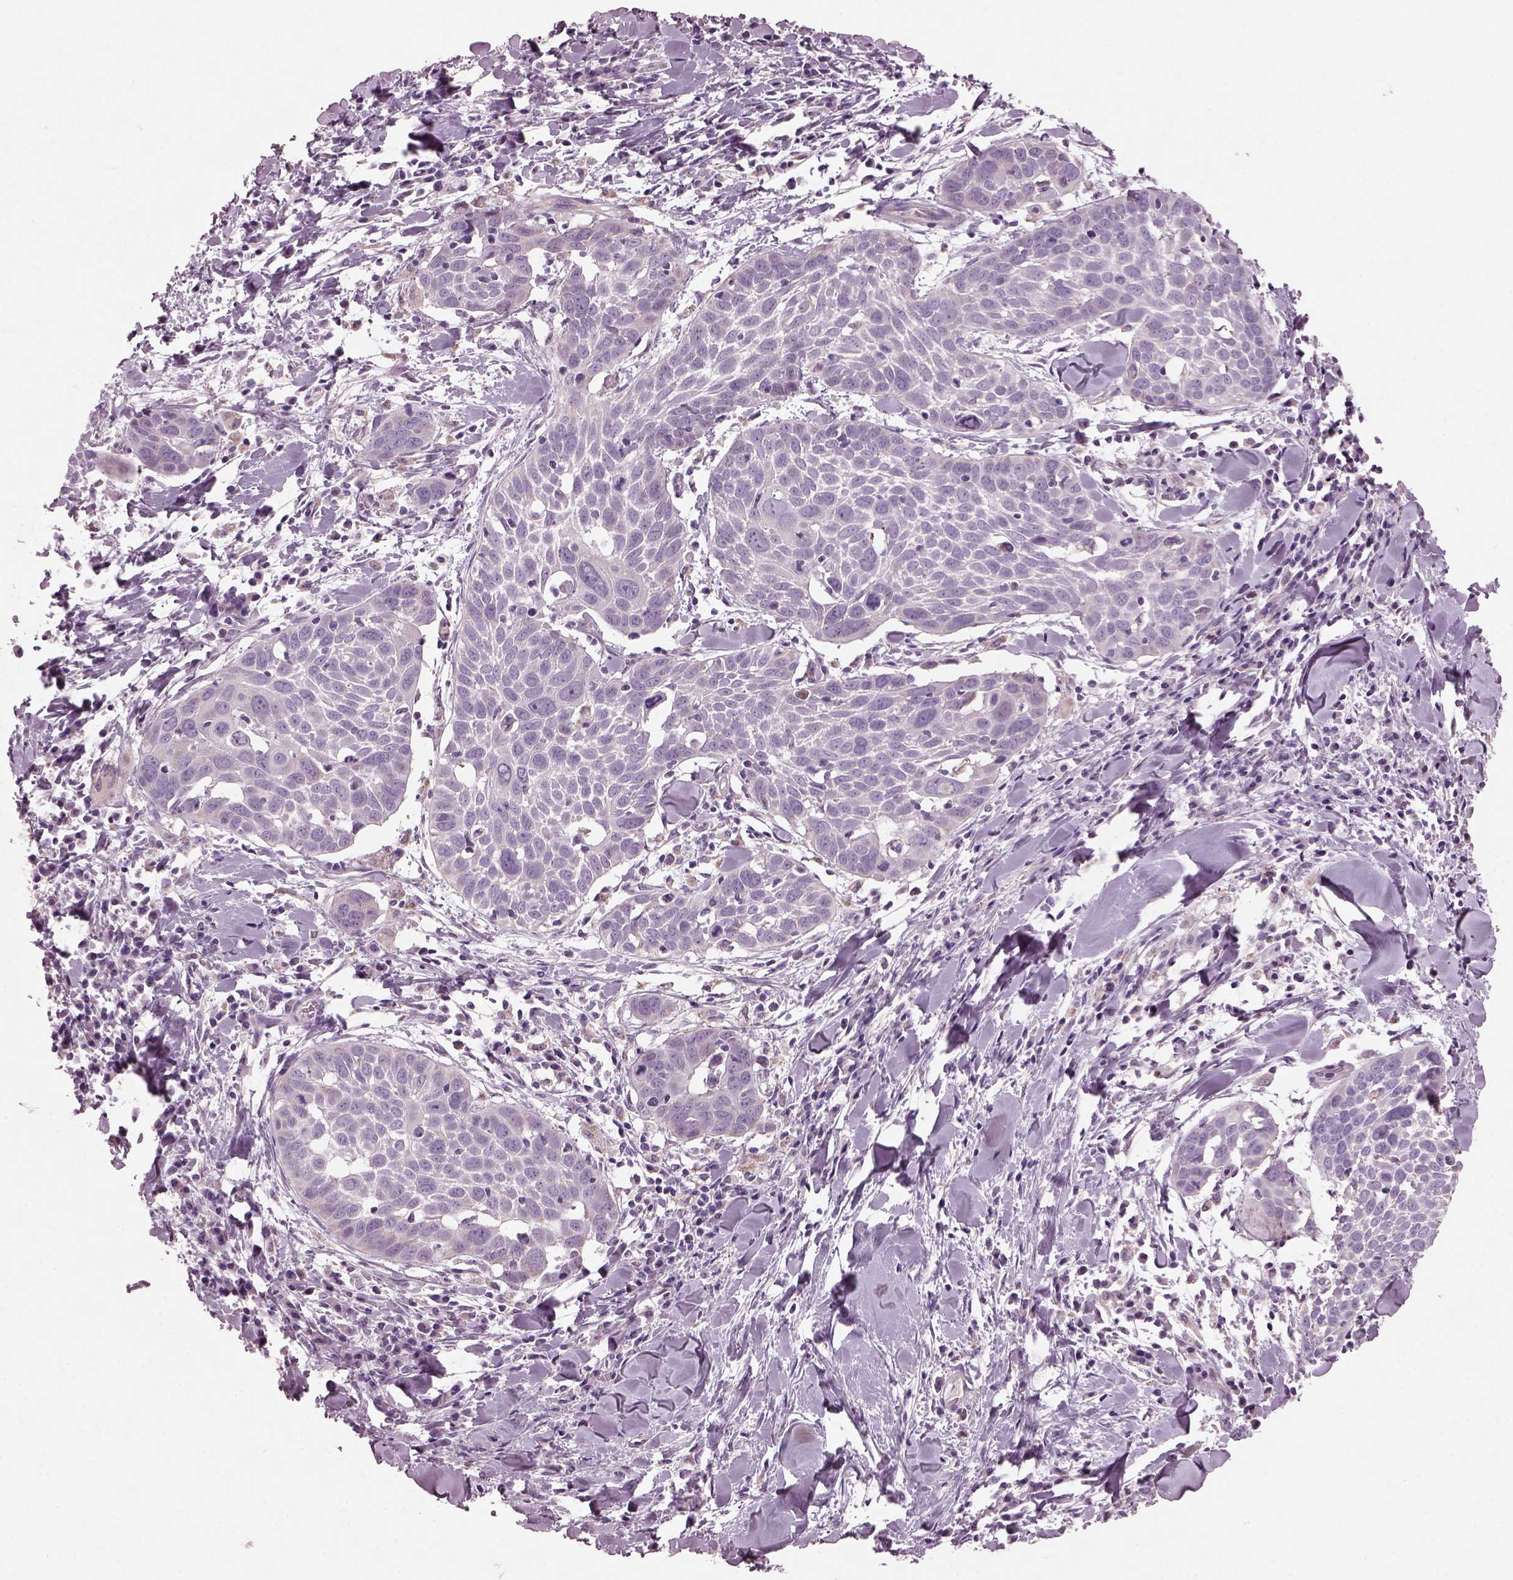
{"staining": {"intensity": "negative", "quantity": "none", "location": "none"}, "tissue": "lung cancer", "cell_type": "Tumor cells", "image_type": "cancer", "snomed": [{"axis": "morphology", "description": "Squamous cell carcinoma, NOS"}, {"axis": "topography", "description": "Lung"}], "caption": "Micrograph shows no protein positivity in tumor cells of squamous cell carcinoma (lung) tissue.", "gene": "PRR9", "patient": {"sex": "male", "age": 57}}